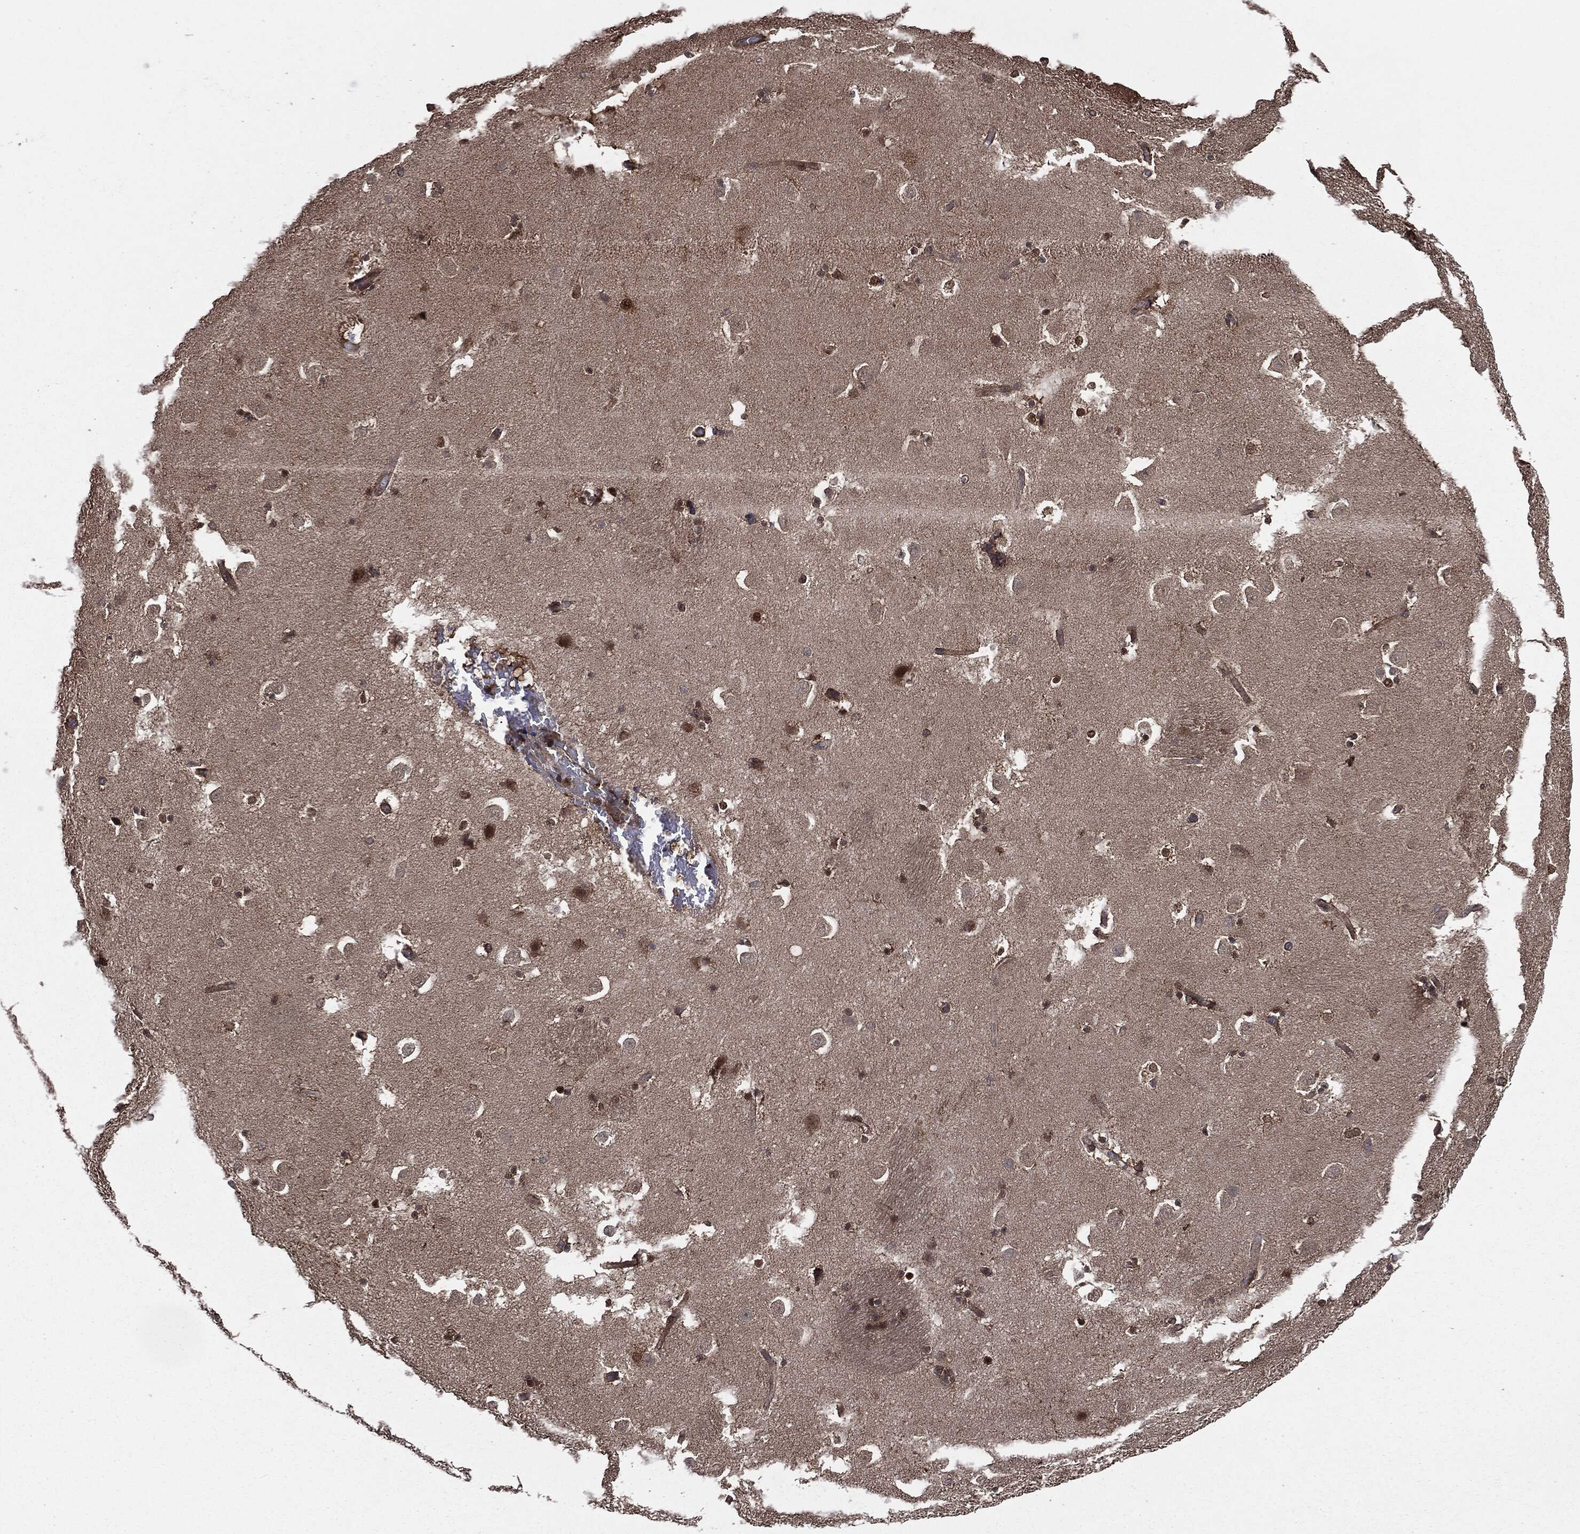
{"staining": {"intensity": "moderate", "quantity": "<25%", "location": "cytoplasmic/membranous"}, "tissue": "caudate", "cell_type": "Glial cells", "image_type": "normal", "snomed": [{"axis": "morphology", "description": "Normal tissue, NOS"}, {"axis": "topography", "description": "Lateral ventricle wall"}], "caption": "A low amount of moderate cytoplasmic/membranous positivity is present in approximately <25% of glial cells in normal caudate.", "gene": "PLOD3", "patient": {"sex": "male", "age": 51}}